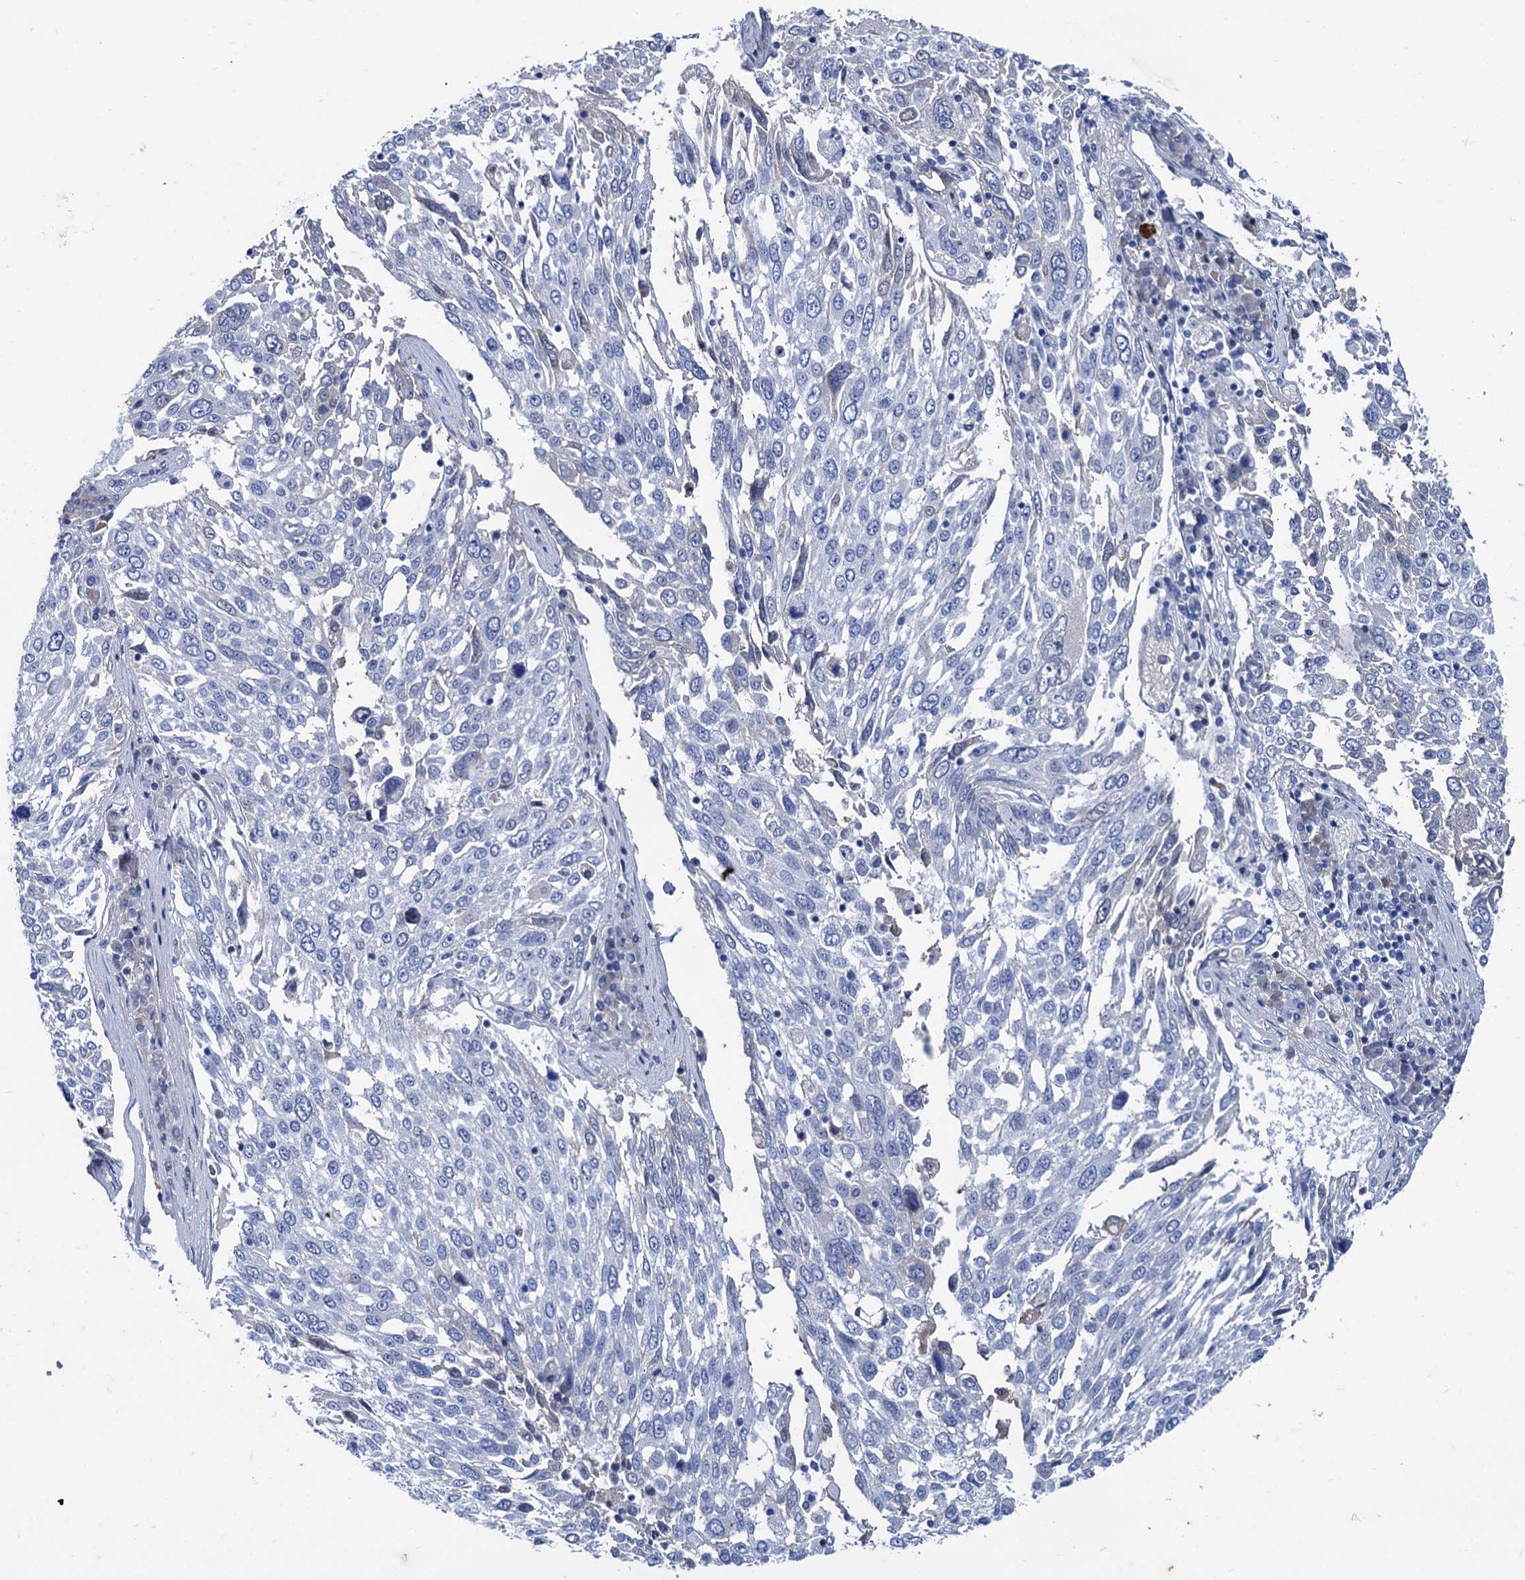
{"staining": {"intensity": "negative", "quantity": "none", "location": "none"}, "tissue": "lung cancer", "cell_type": "Tumor cells", "image_type": "cancer", "snomed": [{"axis": "morphology", "description": "Squamous cell carcinoma, NOS"}, {"axis": "topography", "description": "Lung"}], "caption": "IHC photomicrograph of neoplastic tissue: human lung squamous cell carcinoma stained with DAB (3,3'-diaminobenzidine) demonstrates no significant protein positivity in tumor cells.", "gene": "TMEM72", "patient": {"sex": "male", "age": 65}}